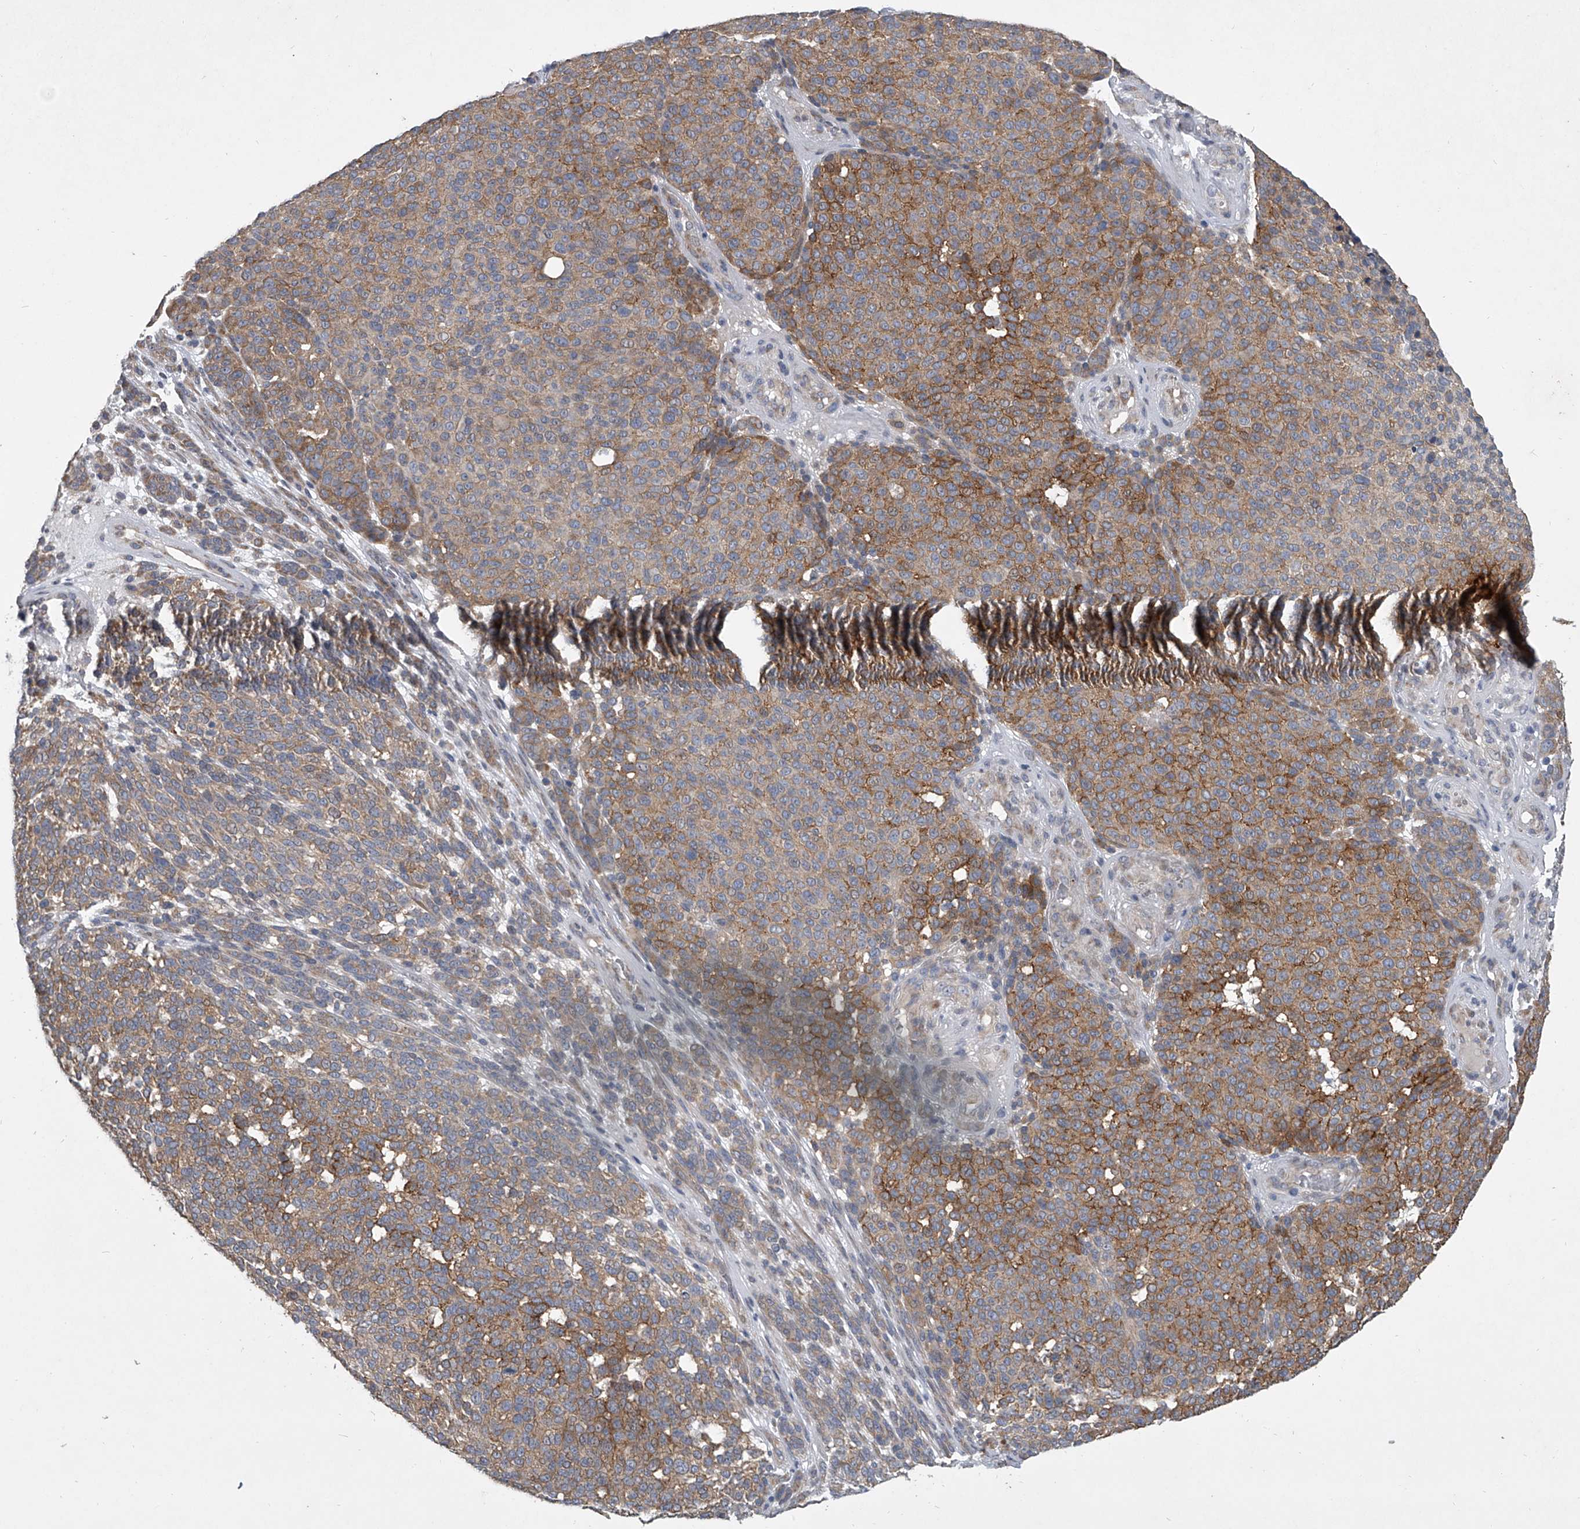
{"staining": {"intensity": "strong", "quantity": "25%-75%", "location": "cytoplasmic/membranous"}, "tissue": "melanoma", "cell_type": "Tumor cells", "image_type": "cancer", "snomed": [{"axis": "morphology", "description": "Malignant melanoma, NOS"}, {"axis": "topography", "description": "Skin"}], "caption": "The micrograph demonstrates immunohistochemical staining of melanoma. There is strong cytoplasmic/membranous positivity is identified in about 25%-75% of tumor cells. (DAB IHC with brightfield microscopy, high magnification).", "gene": "DOCK9", "patient": {"sex": "male", "age": 49}}